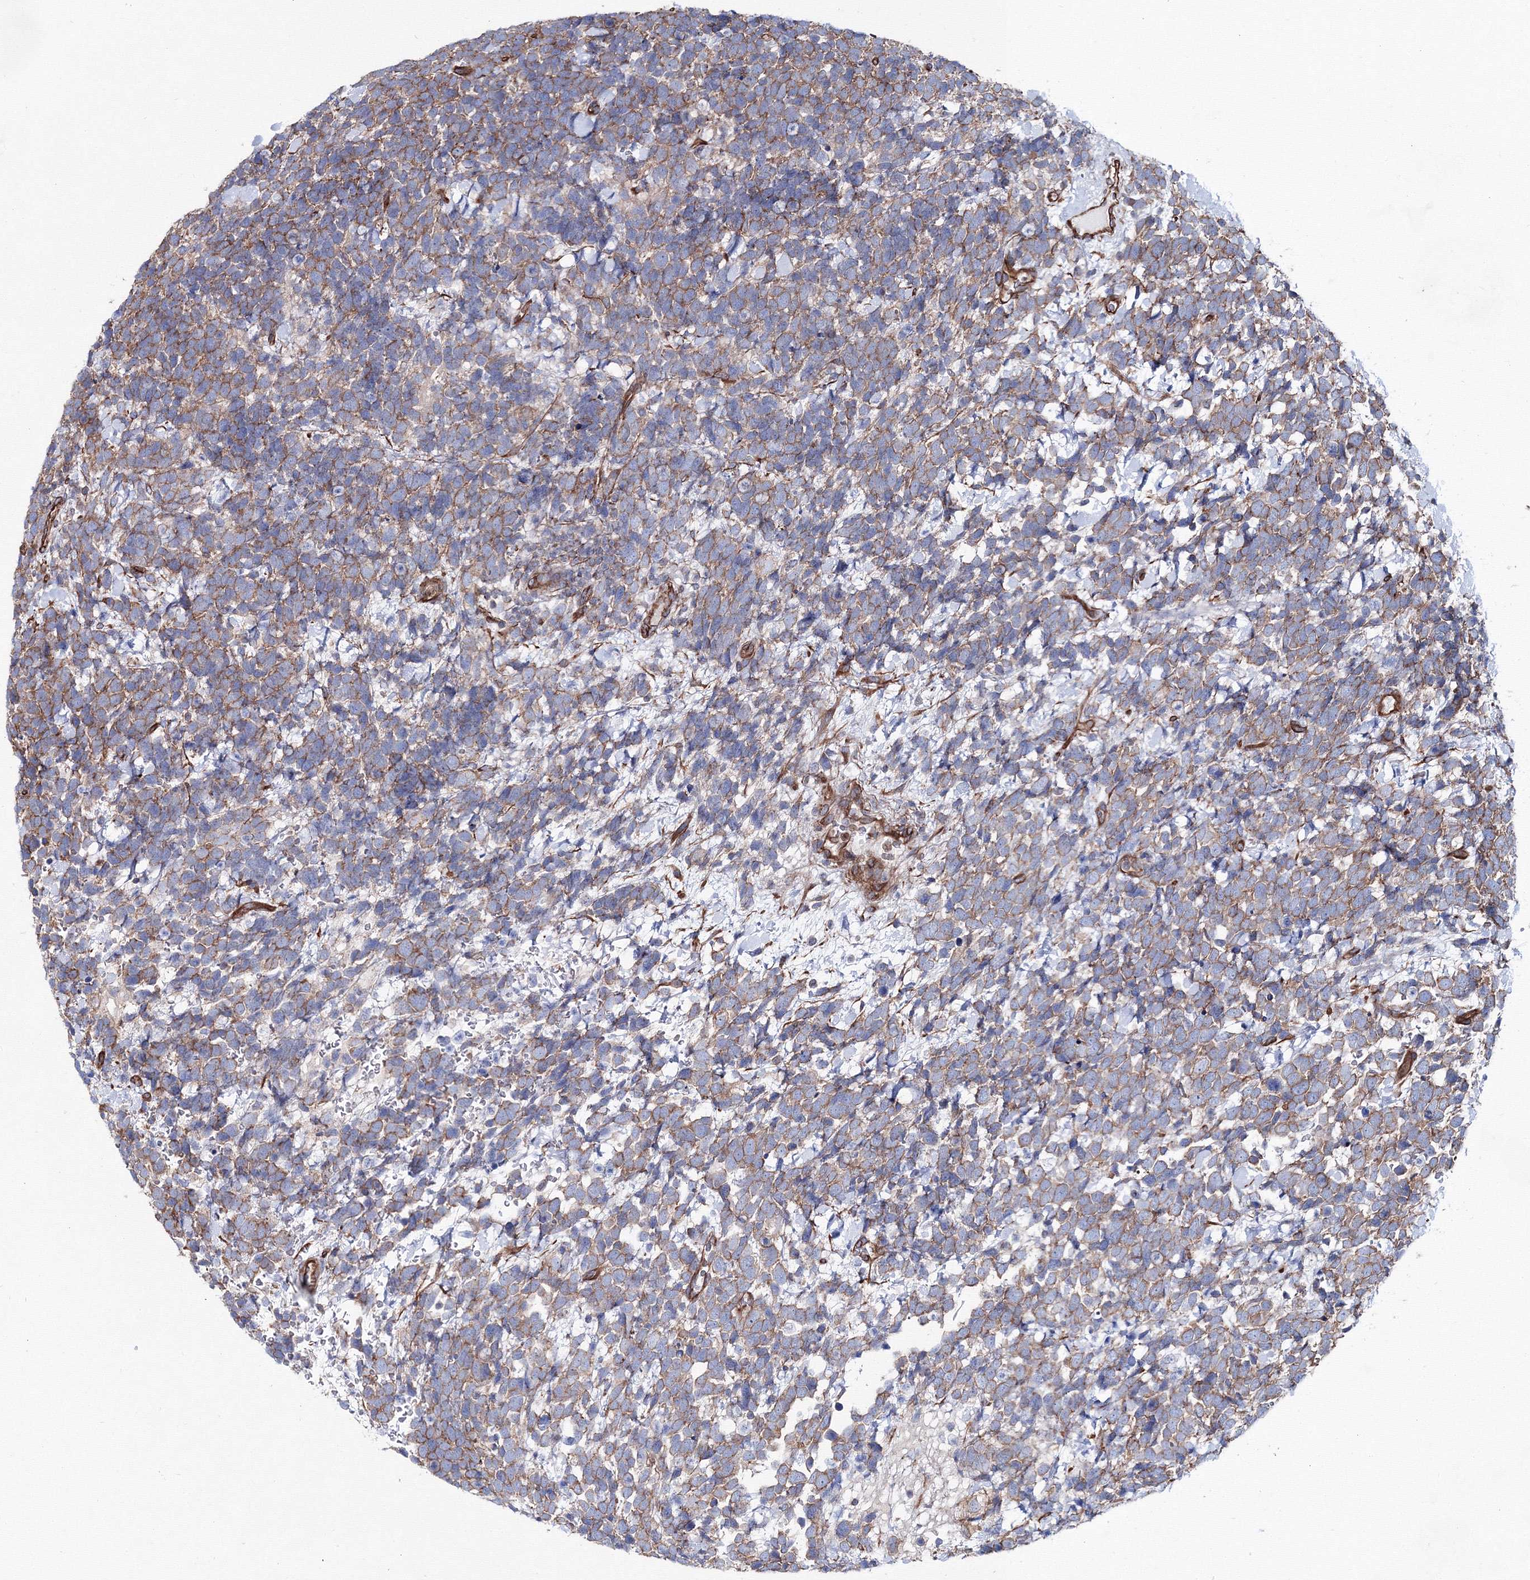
{"staining": {"intensity": "moderate", "quantity": ">75%", "location": "cytoplasmic/membranous"}, "tissue": "urothelial cancer", "cell_type": "Tumor cells", "image_type": "cancer", "snomed": [{"axis": "morphology", "description": "Urothelial carcinoma, High grade"}, {"axis": "topography", "description": "Urinary bladder"}], "caption": "This histopathology image reveals urothelial cancer stained with IHC to label a protein in brown. The cytoplasmic/membranous of tumor cells show moderate positivity for the protein. Nuclei are counter-stained blue.", "gene": "ANKRD37", "patient": {"sex": "female", "age": 82}}